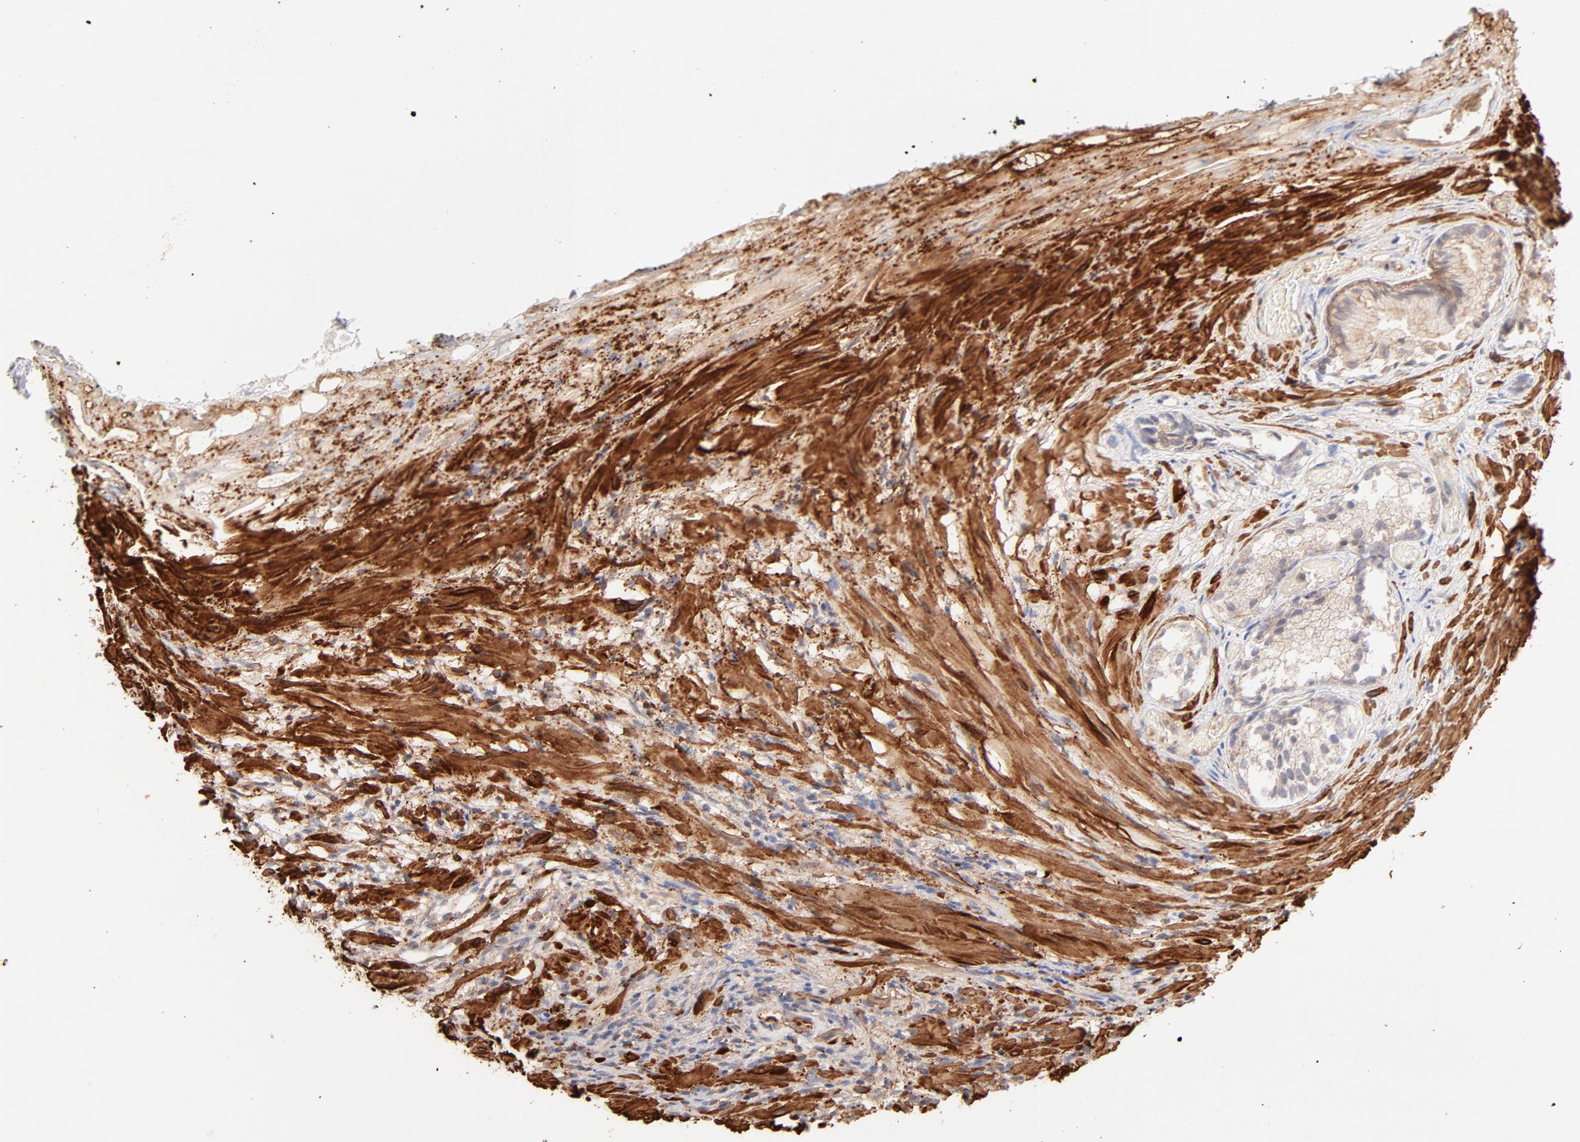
{"staining": {"intensity": "negative", "quantity": "none", "location": "none"}, "tissue": "prostate", "cell_type": "Glandular cells", "image_type": "normal", "snomed": [{"axis": "morphology", "description": "Normal tissue, NOS"}, {"axis": "topography", "description": "Prostate"}], "caption": "Immunohistochemical staining of benign prostate reveals no significant staining in glandular cells. Brightfield microscopy of IHC stained with DAB (3,3'-diaminobenzidine) (brown) and hematoxylin (blue), captured at high magnification.", "gene": "LDLRAP1", "patient": {"sex": "male", "age": 76}}